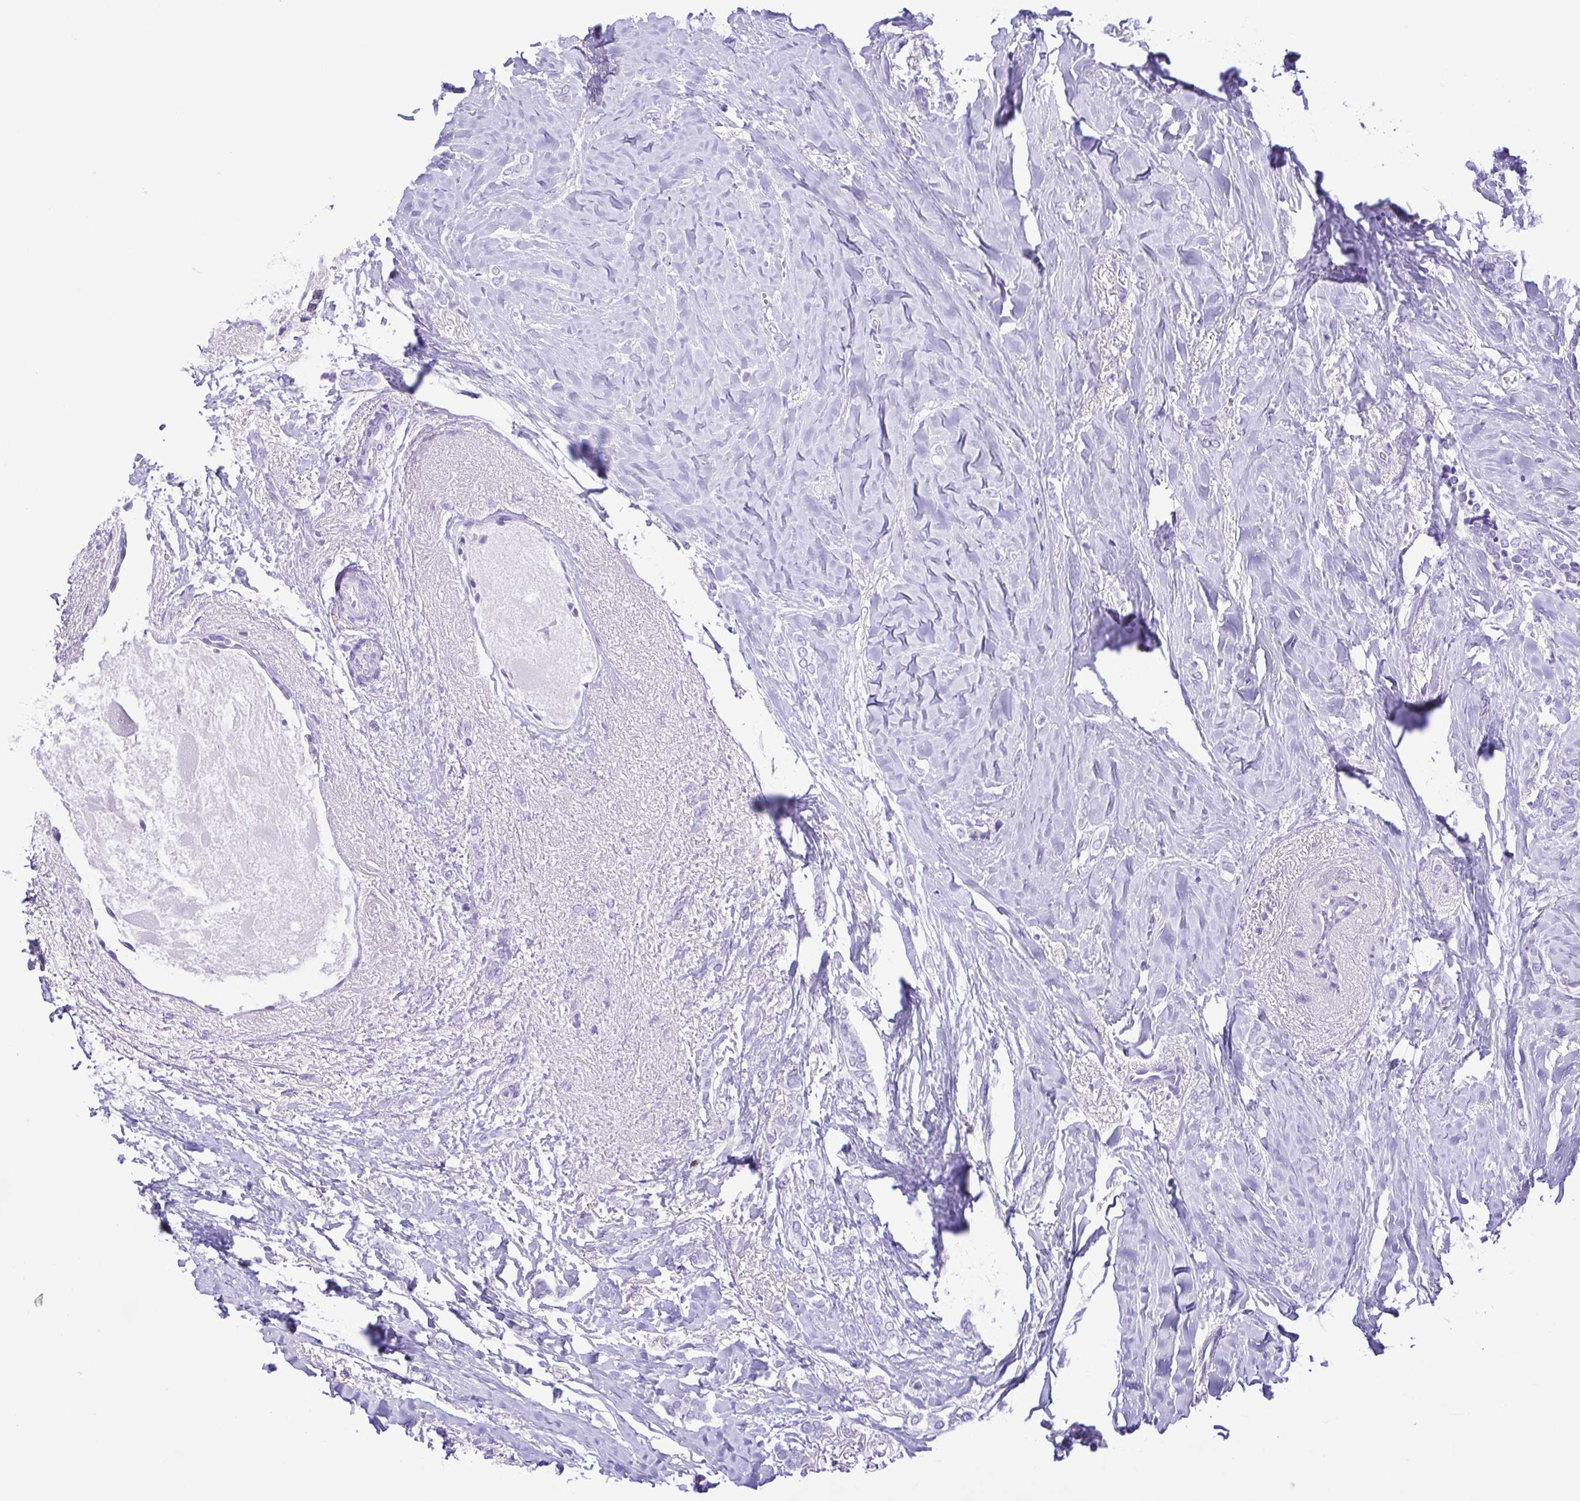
{"staining": {"intensity": "negative", "quantity": "none", "location": "none"}, "tissue": "breast cancer", "cell_type": "Tumor cells", "image_type": "cancer", "snomed": [{"axis": "morphology", "description": "Normal tissue, NOS"}, {"axis": "morphology", "description": "Duct carcinoma"}, {"axis": "topography", "description": "Breast"}], "caption": "High power microscopy photomicrograph of an IHC micrograph of breast cancer, revealing no significant positivity in tumor cells. (DAB immunohistochemistry (IHC) with hematoxylin counter stain).", "gene": "PAK3", "patient": {"sex": "female", "age": 77}}